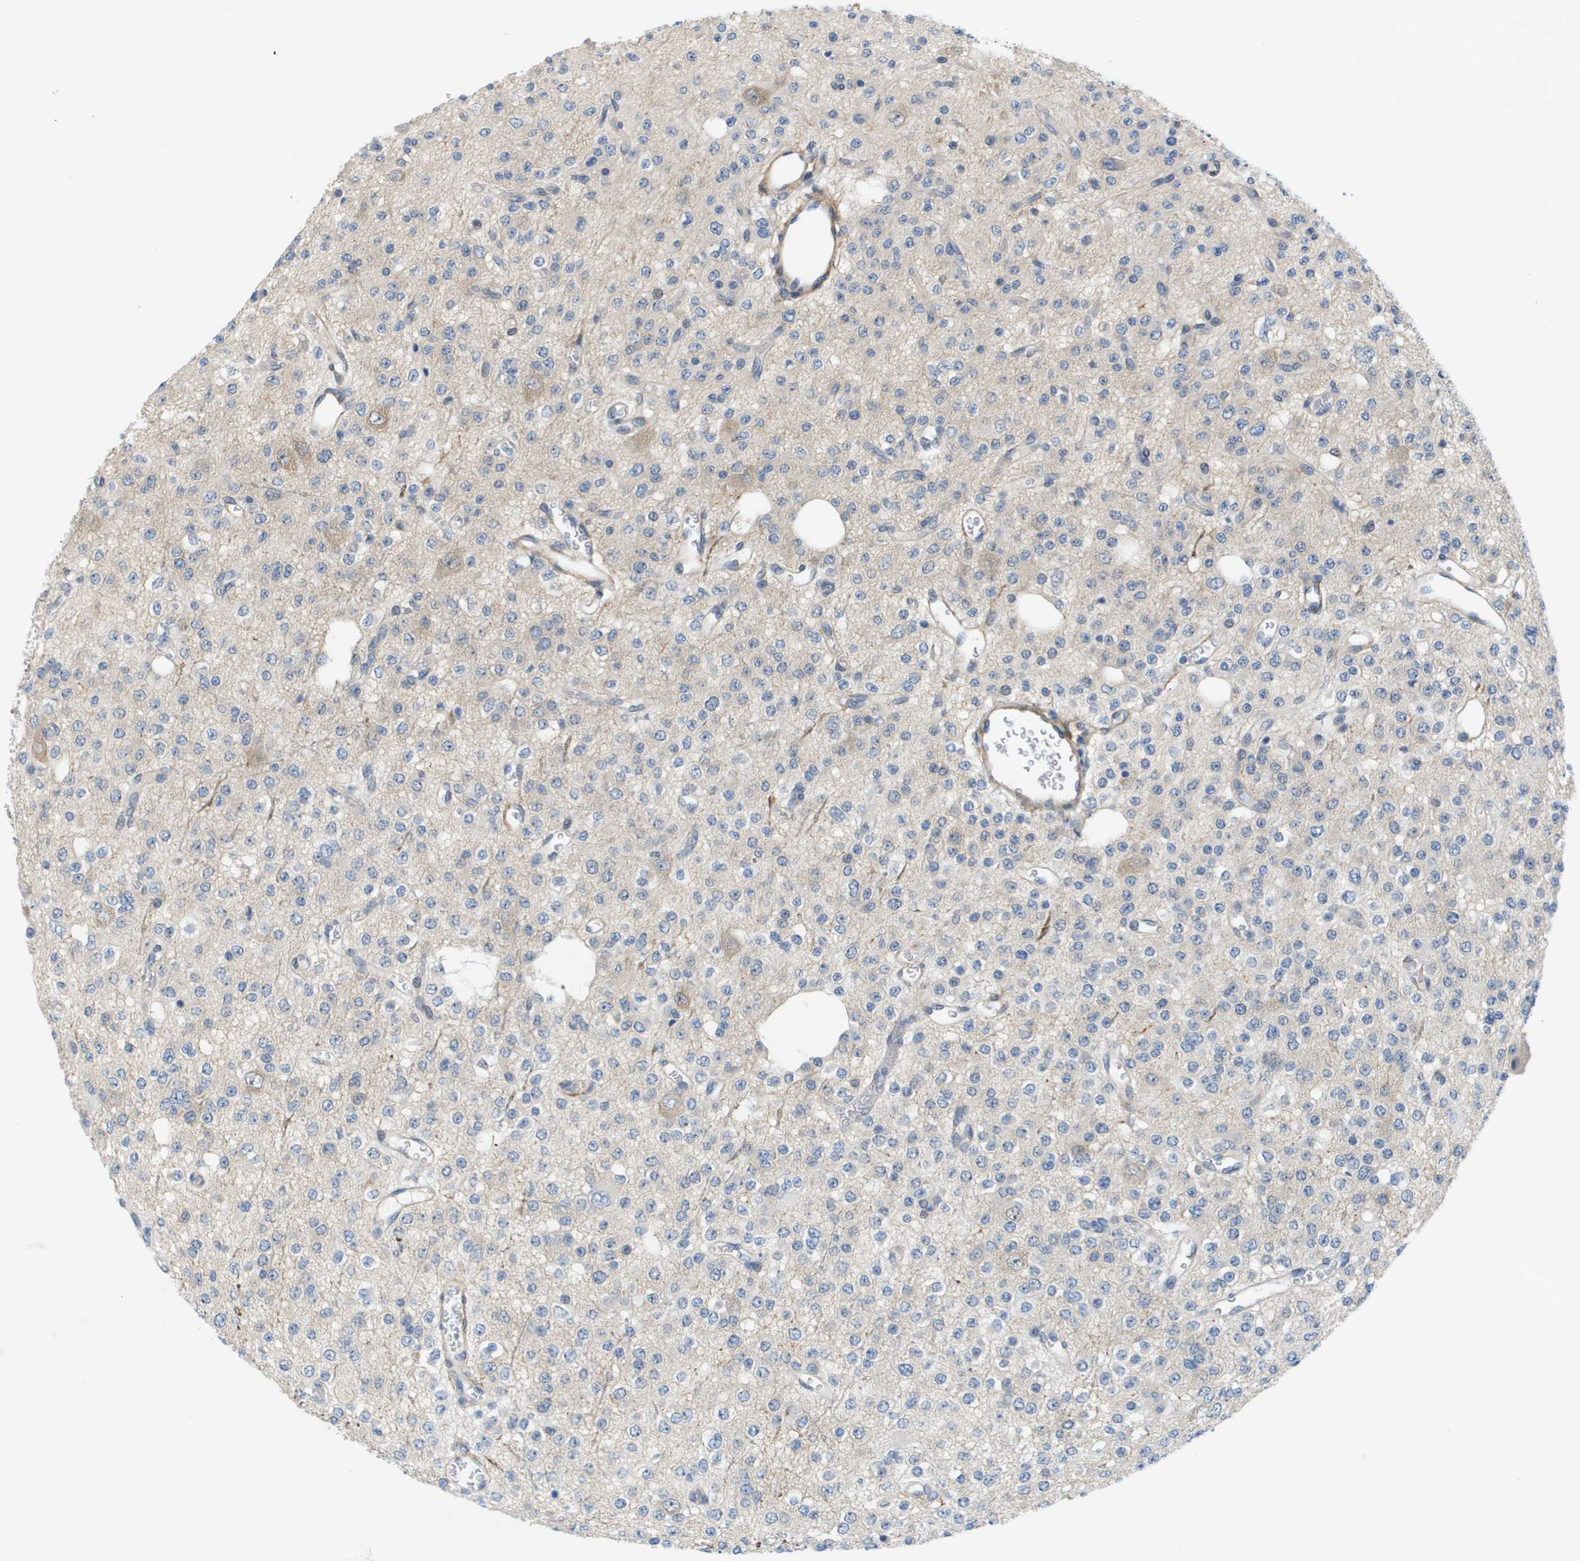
{"staining": {"intensity": "negative", "quantity": "none", "location": "none"}, "tissue": "glioma", "cell_type": "Tumor cells", "image_type": "cancer", "snomed": [{"axis": "morphology", "description": "Glioma, malignant, Low grade"}, {"axis": "topography", "description": "Brain"}], "caption": "Immunohistochemistry (IHC) micrograph of malignant glioma (low-grade) stained for a protein (brown), which demonstrates no expression in tumor cells.", "gene": "OTUD5", "patient": {"sex": "male", "age": 38}}